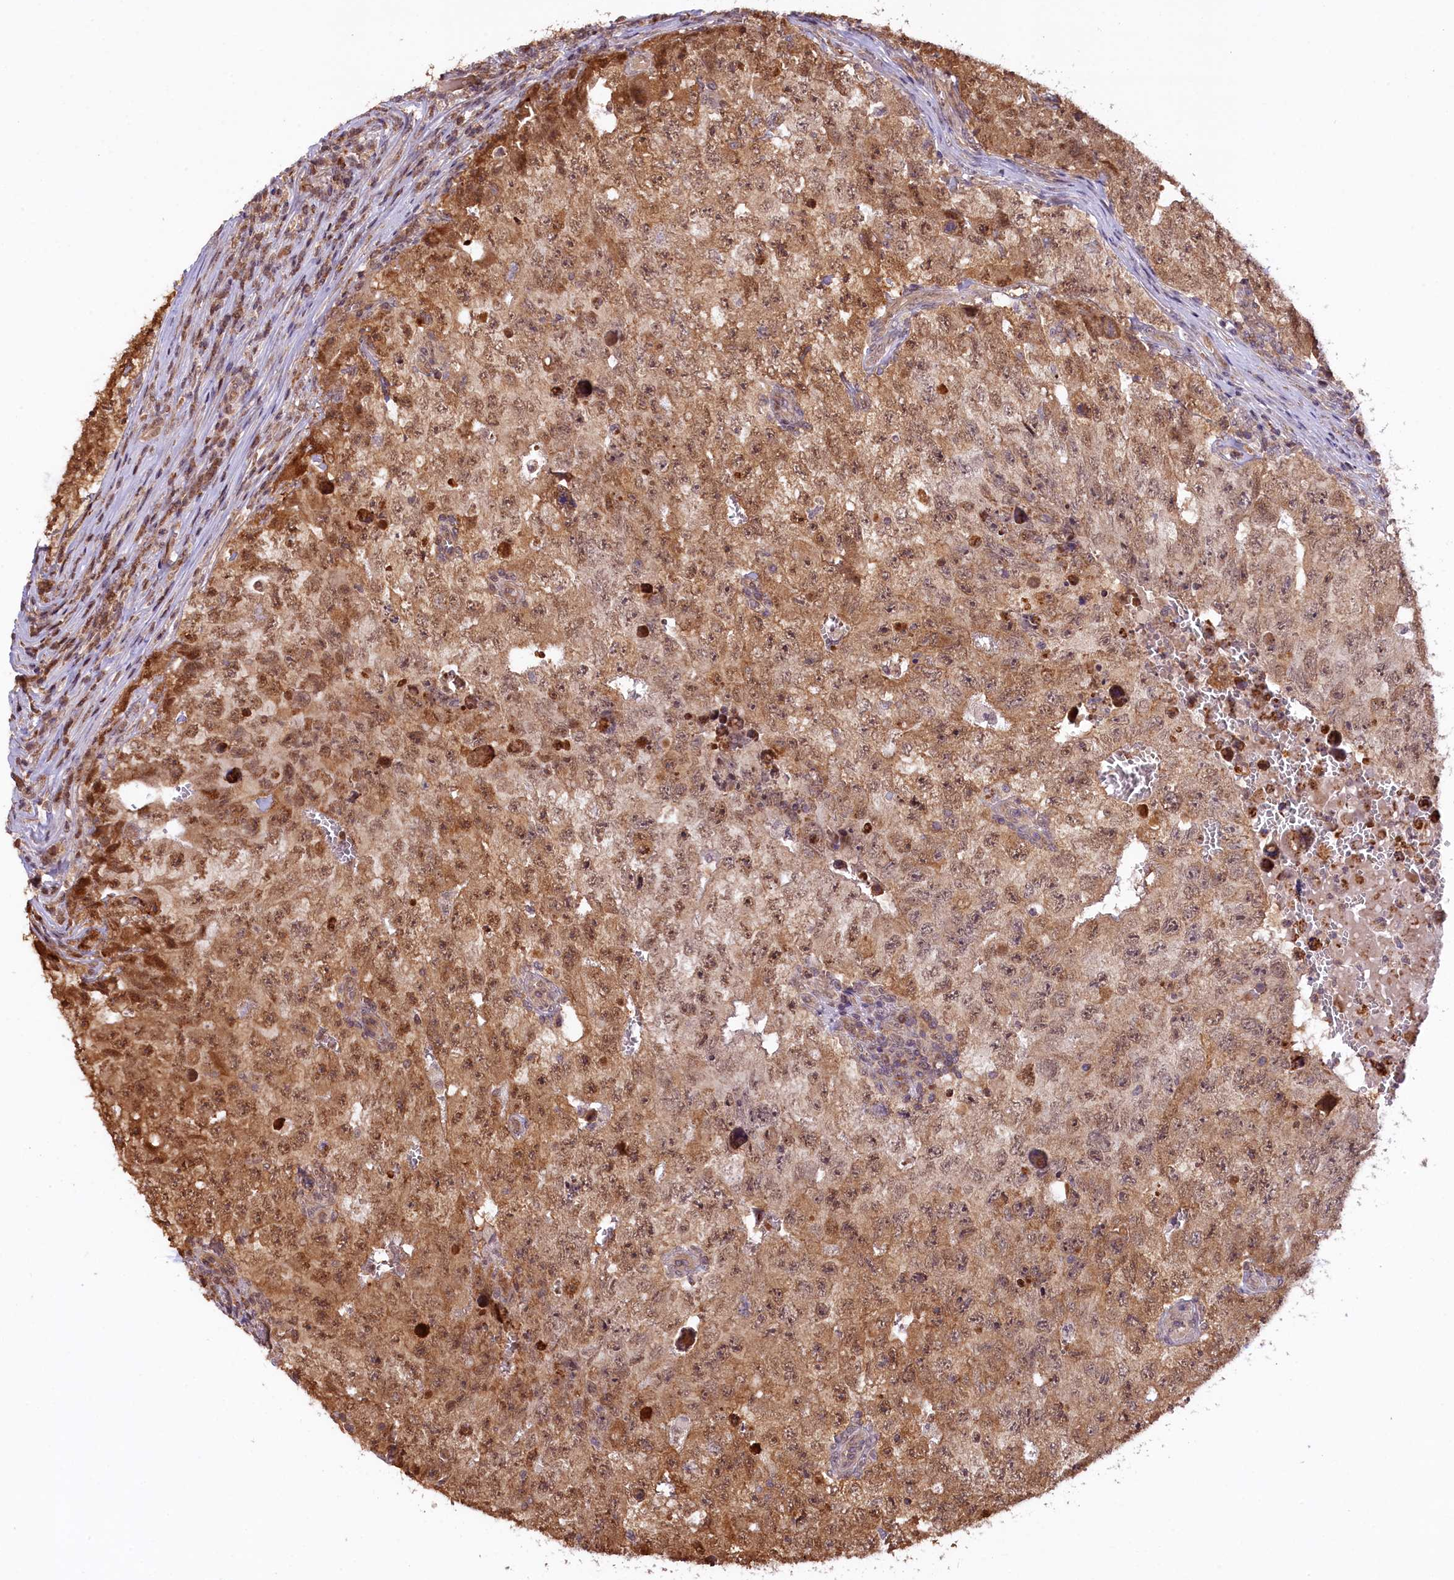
{"staining": {"intensity": "moderate", "quantity": ">75%", "location": "cytoplasmic/membranous,nuclear"}, "tissue": "testis cancer", "cell_type": "Tumor cells", "image_type": "cancer", "snomed": [{"axis": "morphology", "description": "Carcinoma, Embryonal, NOS"}, {"axis": "topography", "description": "Testis"}], "caption": "Tumor cells exhibit medium levels of moderate cytoplasmic/membranous and nuclear positivity in about >75% of cells in testis cancer (embryonal carcinoma).", "gene": "CARD8", "patient": {"sex": "male", "age": 17}}